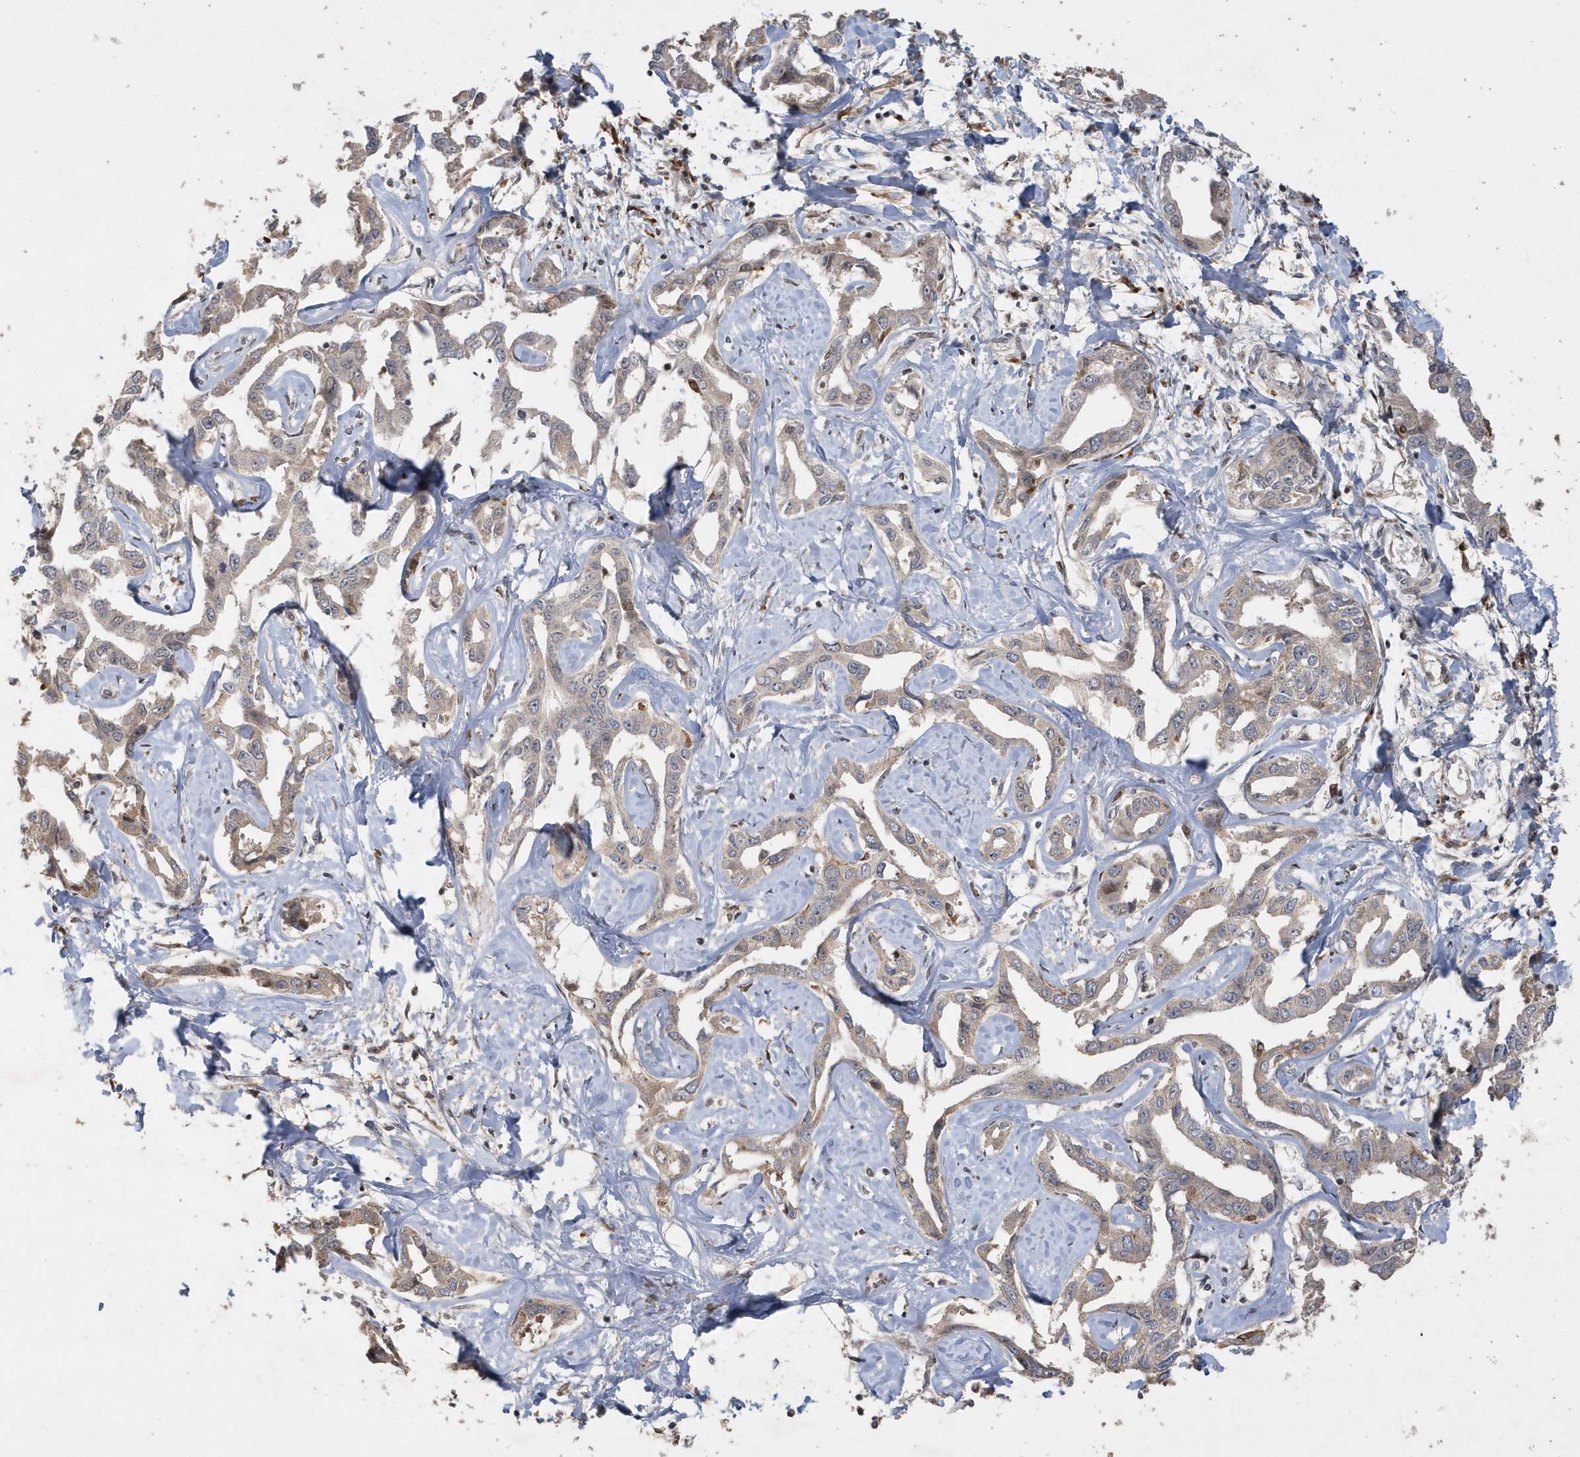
{"staining": {"intensity": "moderate", "quantity": ">75%", "location": "cytoplasmic/membranous"}, "tissue": "liver cancer", "cell_type": "Tumor cells", "image_type": "cancer", "snomed": [{"axis": "morphology", "description": "Cholangiocarcinoma"}, {"axis": "topography", "description": "Liver"}], "caption": "IHC (DAB) staining of human cholangiocarcinoma (liver) displays moderate cytoplasmic/membranous protein expression in approximately >75% of tumor cells.", "gene": "TRAIP", "patient": {"sex": "male", "age": 59}}